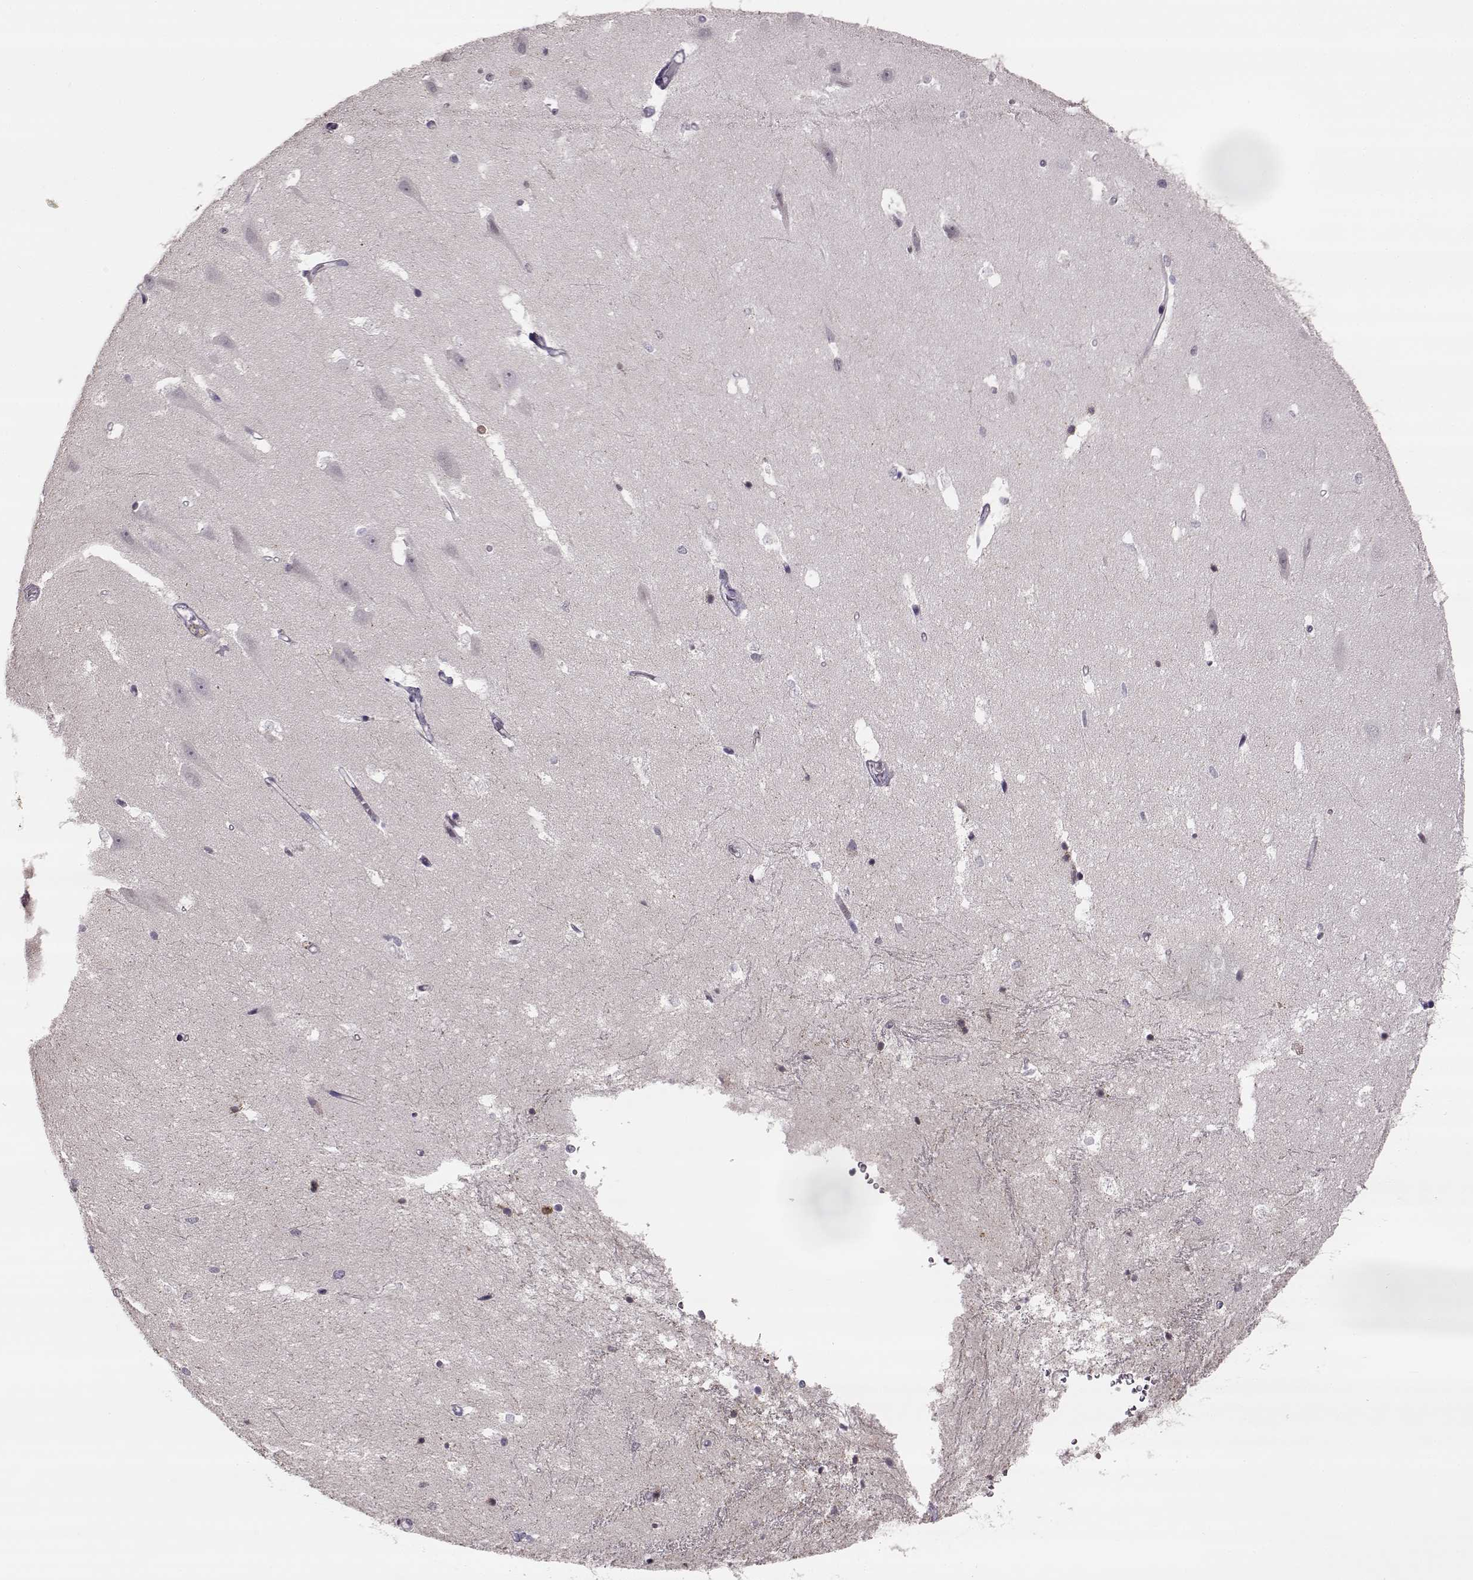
{"staining": {"intensity": "strong", "quantity": "25%-75%", "location": "cytoplasmic/membranous,nuclear"}, "tissue": "hippocampus", "cell_type": "Glial cells", "image_type": "normal", "snomed": [{"axis": "morphology", "description": "Normal tissue, NOS"}, {"axis": "topography", "description": "Hippocampus"}], "caption": "Brown immunohistochemical staining in unremarkable hippocampus demonstrates strong cytoplasmic/membranous,nuclear staining in about 25%-75% of glial cells. The staining was performed using DAB (3,3'-diaminobenzidine) to visualize the protein expression in brown, while the nuclei were stained in blue with hematoxylin (Magnification: 20x).", "gene": "MAP6D1", "patient": {"sex": "male", "age": 44}}